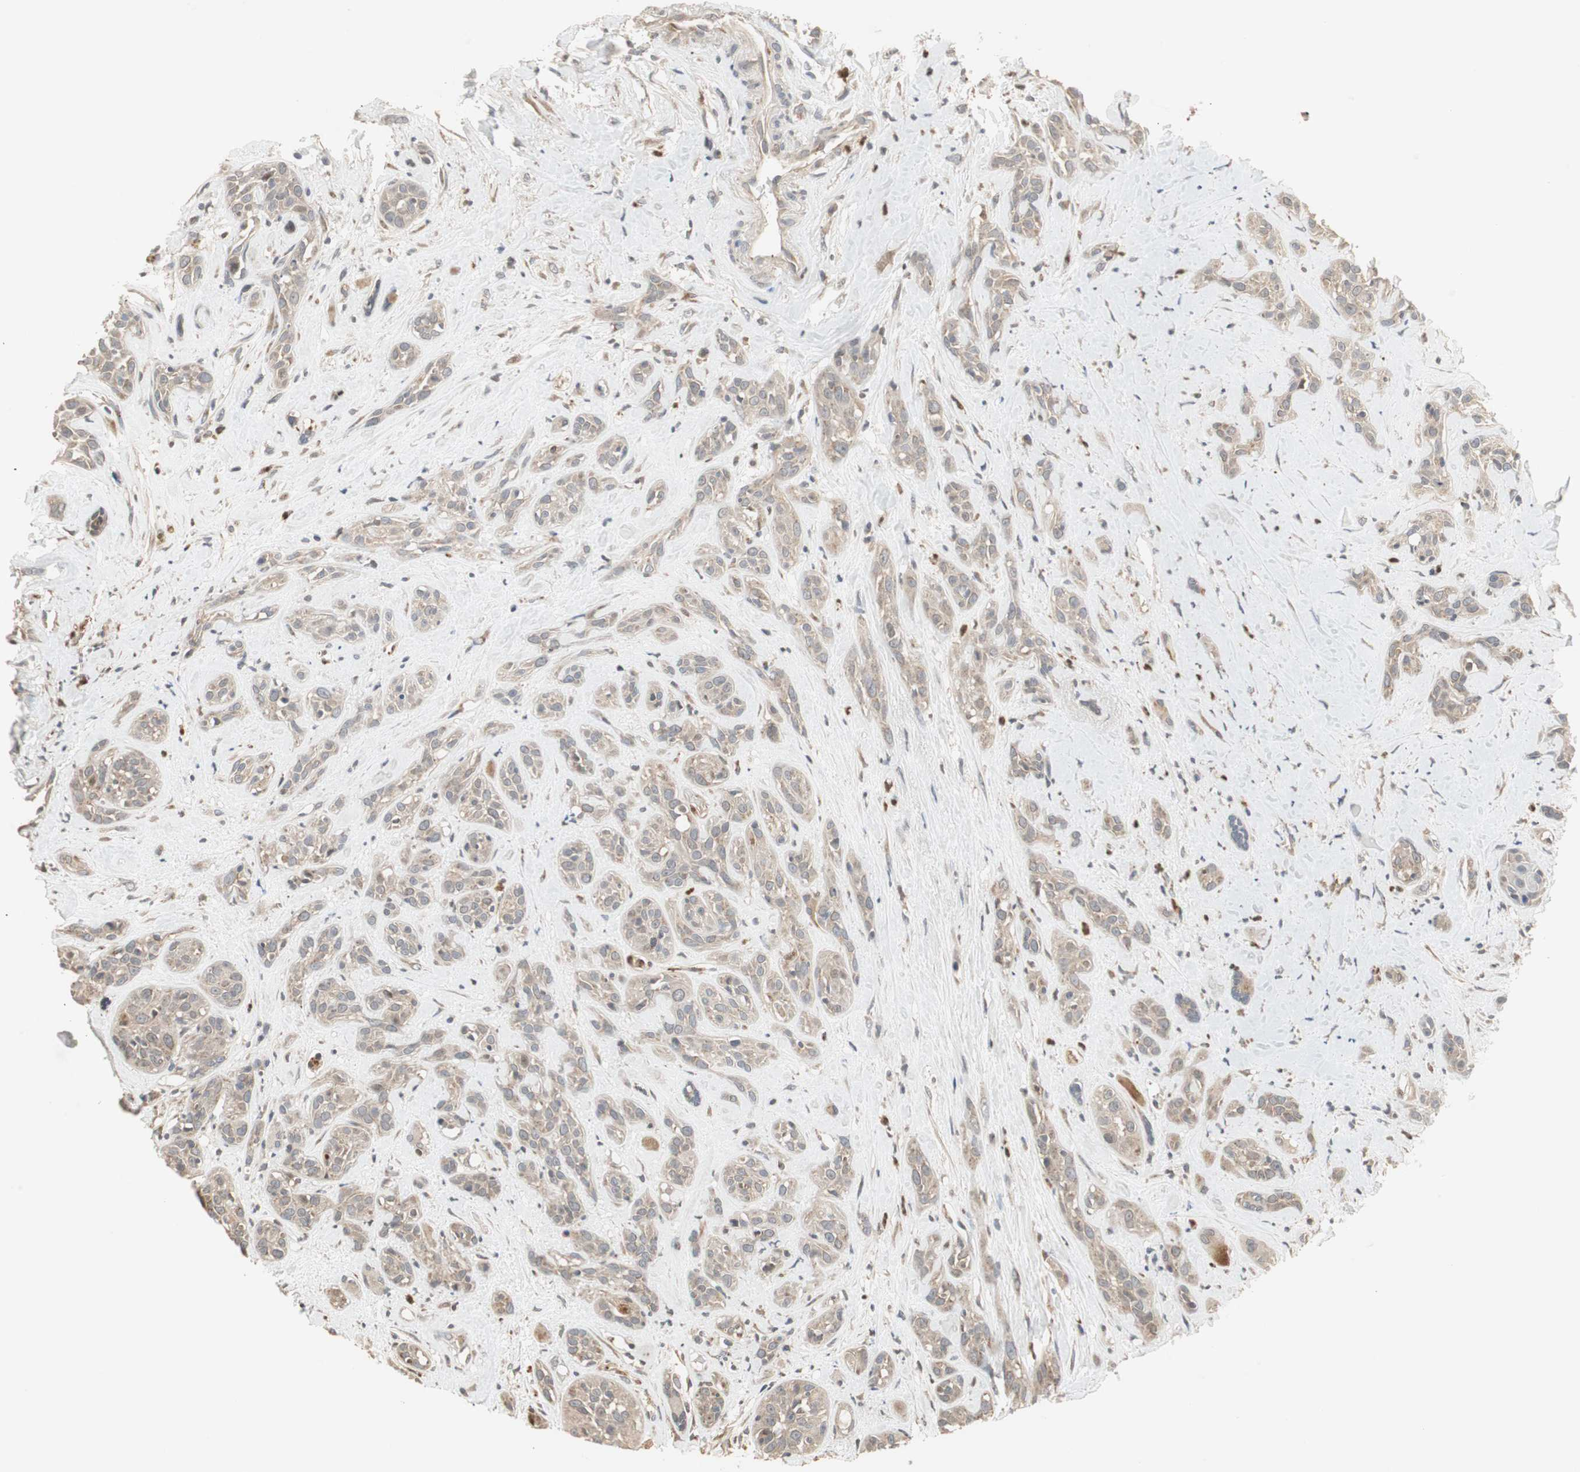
{"staining": {"intensity": "weak", "quantity": "25%-75%", "location": "cytoplasmic/membranous"}, "tissue": "head and neck cancer", "cell_type": "Tumor cells", "image_type": "cancer", "snomed": [{"axis": "morphology", "description": "Squamous cell carcinoma, NOS"}, {"axis": "topography", "description": "Head-Neck"}], "caption": "Protein expression analysis of human head and neck squamous cell carcinoma reveals weak cytoplasmic/membranous expression in approximately 25%-75% of tumor cells. The staining was performed using DAB to visualize the protein expression in brown, while the nuclei were stained in blue with hematoxylin (Magnification: 20x).", "gene": "SNX4", "patient": {"sex": "male", "age": 62}}